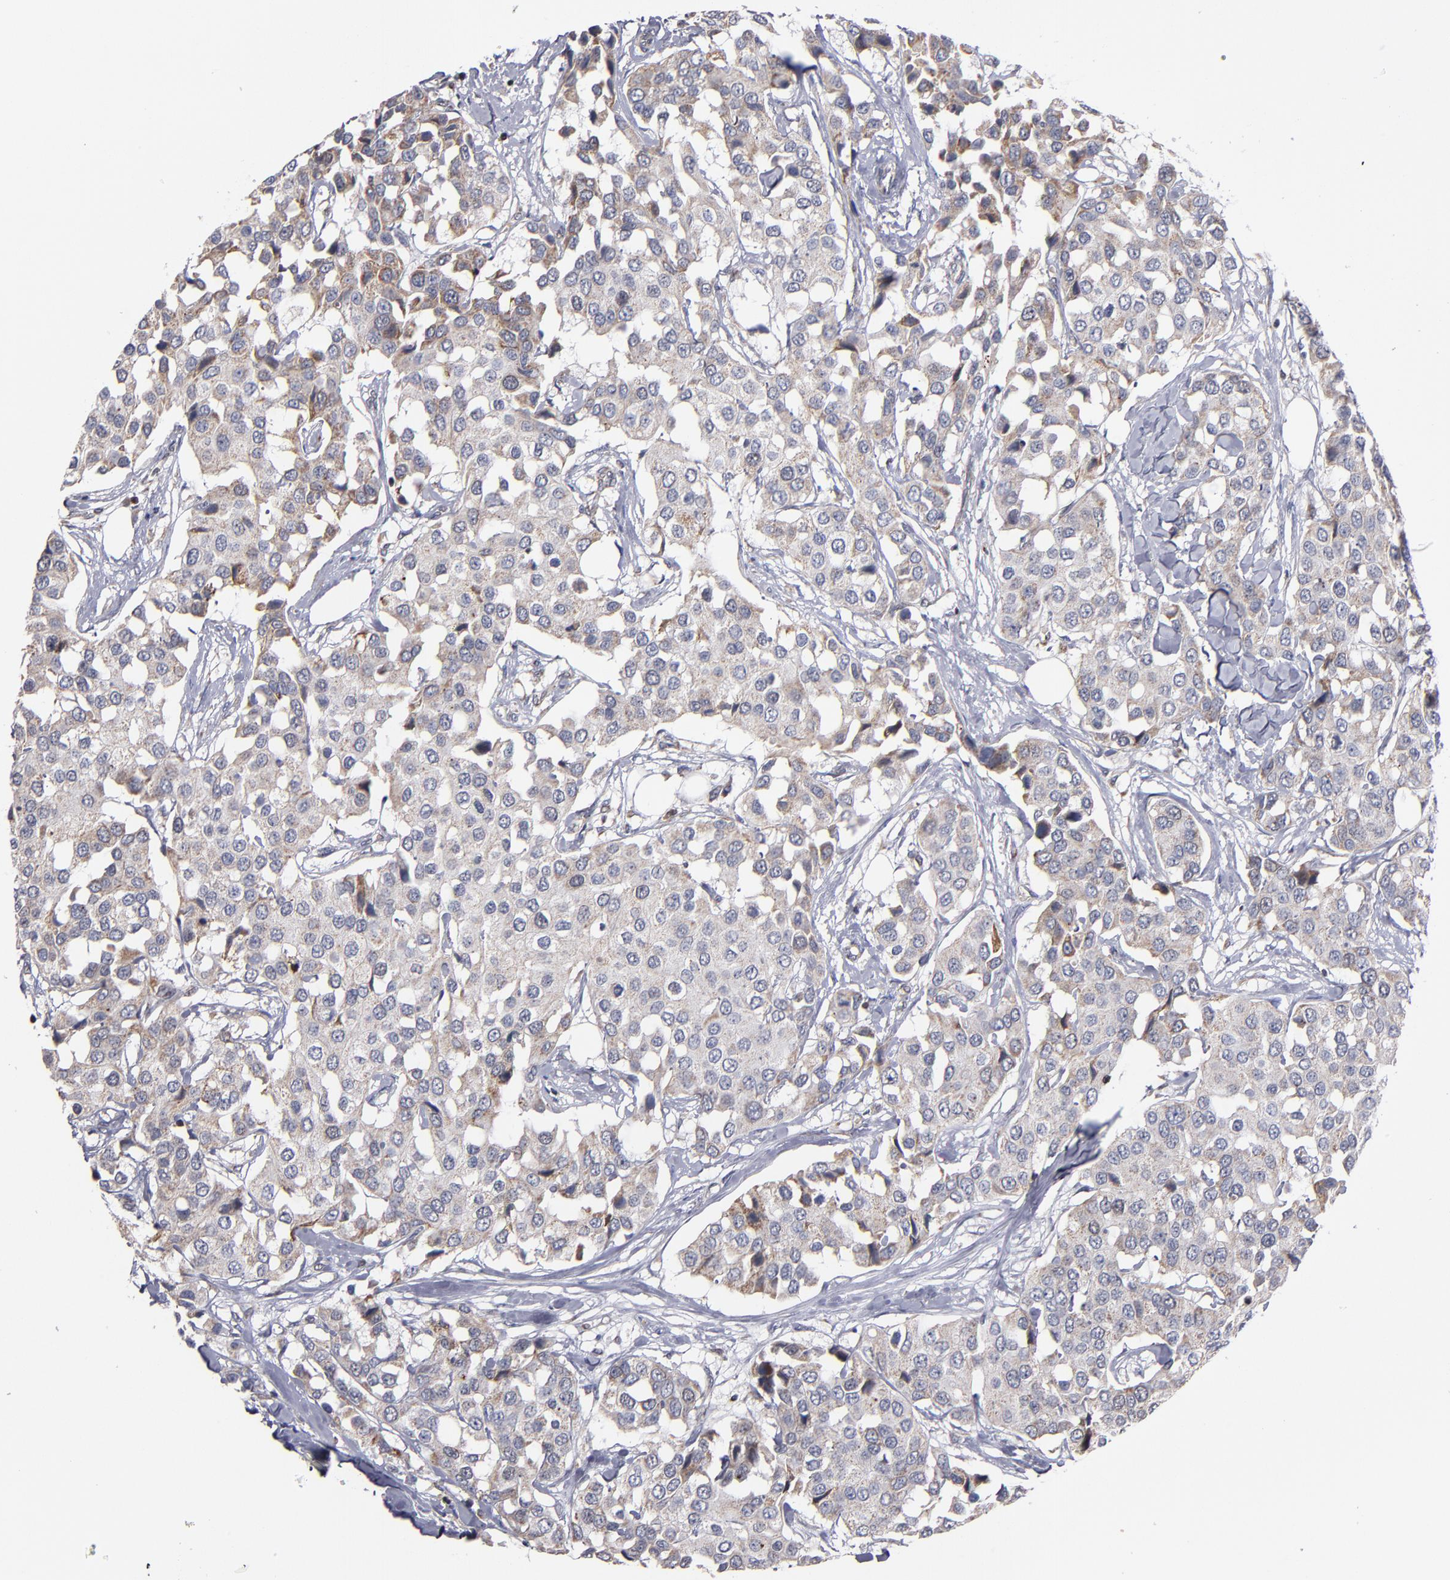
{"staining": {"intensity": "weak", "quantity": "25%-75%", "location": "cytoplasmic/membranous"}, "tissue": "breast cancer", "cell_type": "Tumor cells", "image_type": "cancer", "snomed": [{"axis": "morphology", "description": "Duct carcinoma"}, {"axis": "topography", "description": "Breast"}], "caption": "About 25%-75% of tumor cells in breast cancer demonstrate weak cytoplasmic/membranous protein positivity as visualized by brown immunohistochemical staining.", "gene": "ODF2", "patient": {"sex": "female", "age": 80}}